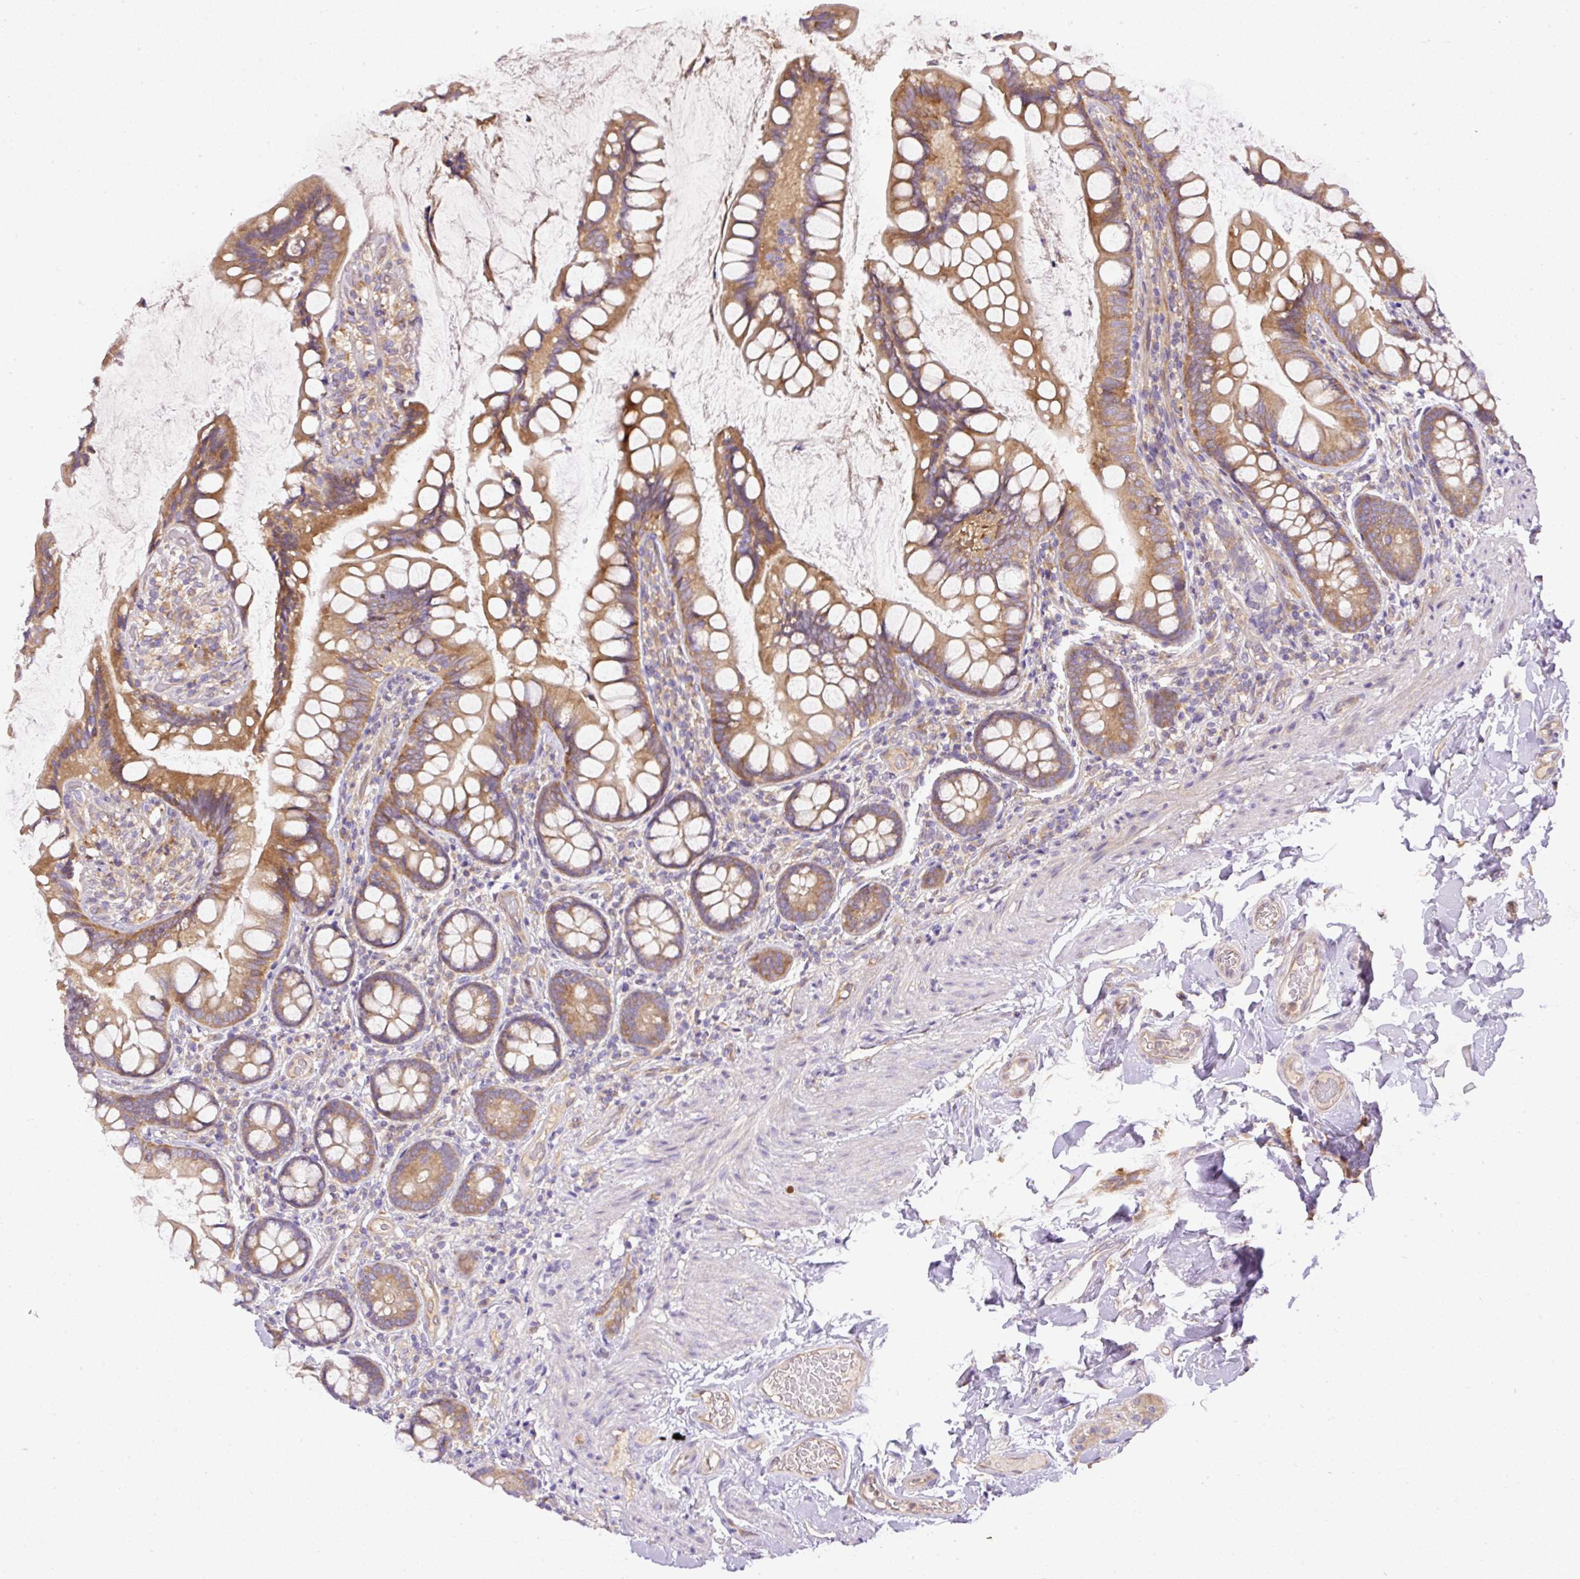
{"staining": {"intensity": "moderate", "quantity": ">75%", "location": "cytoplasmic/membranous"}, "tissue": "small intestine", "cell_type": "Glandular cells", "image_type": "normal", "snomed": [{"axis": "morphology", "description": "Normal tissue, NOS"}, {"axis": "topography", "description": "Small intestine"}], "caption": "Approximately >75% of glandular cells in normal small intestine reveal moderate cytoplasmic/membranous protein positivity as visualized by brown immunohistochemical staining.", "gene": "DAPK1", "patient": {"sex": "male", "age": 70}}